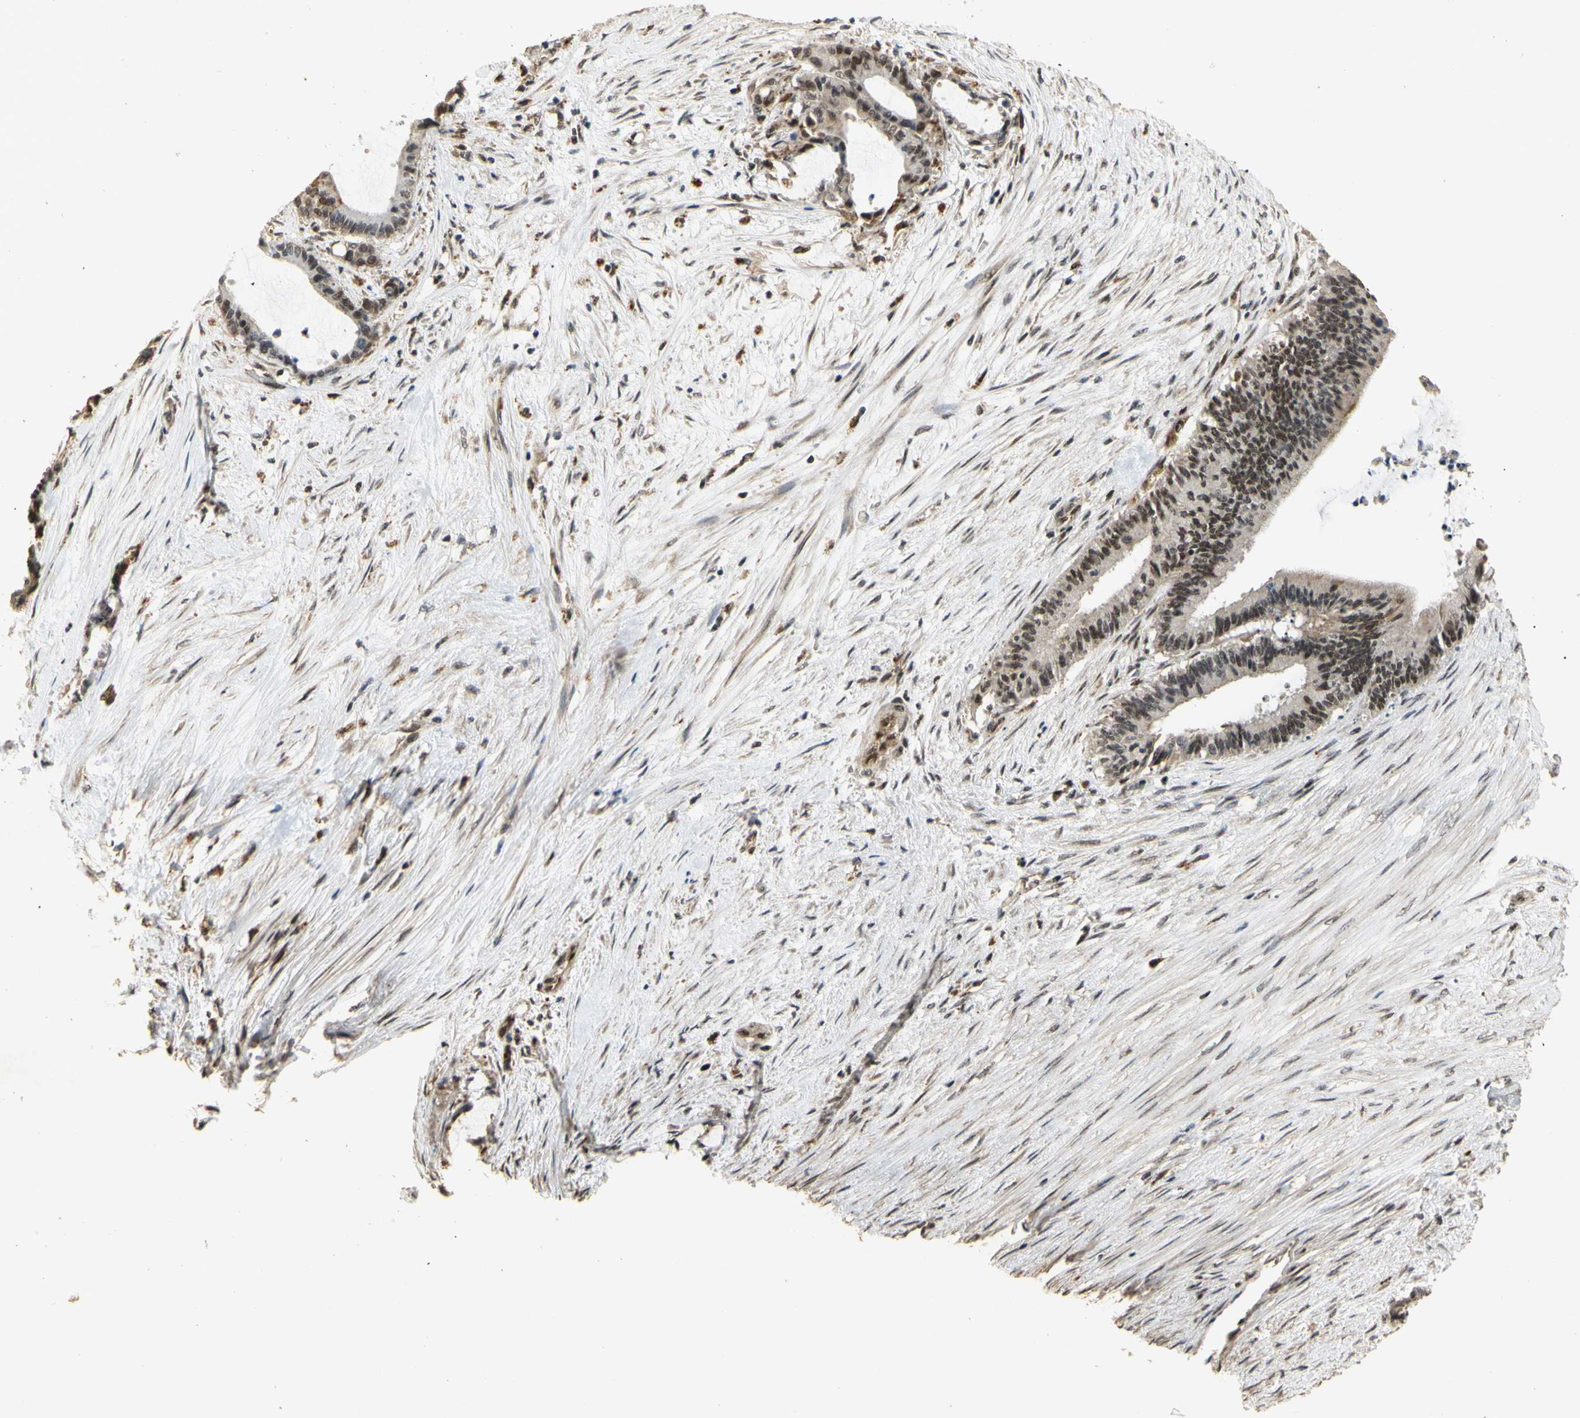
{"staining": {"intensity": "weak", "quantity": ">75%", "location": "cytoplasmic/membranous,nuclear"}, "tissue": "liver cancer", "cell_type": "Tumor cells", "image_type": "cancer", "snomed": [{"axis": "morphology", "description": "Cholangiocarcinoma"}, {"axis": "topography", "description": "Liver"}], "caption": "Weak cytoplasmic/membranous and nuclear staining is identified in approximately >75% of tumor cells in liver cancer.", "gene": "GTF2E2", "patient": {"sex": "female", "age": 73}}